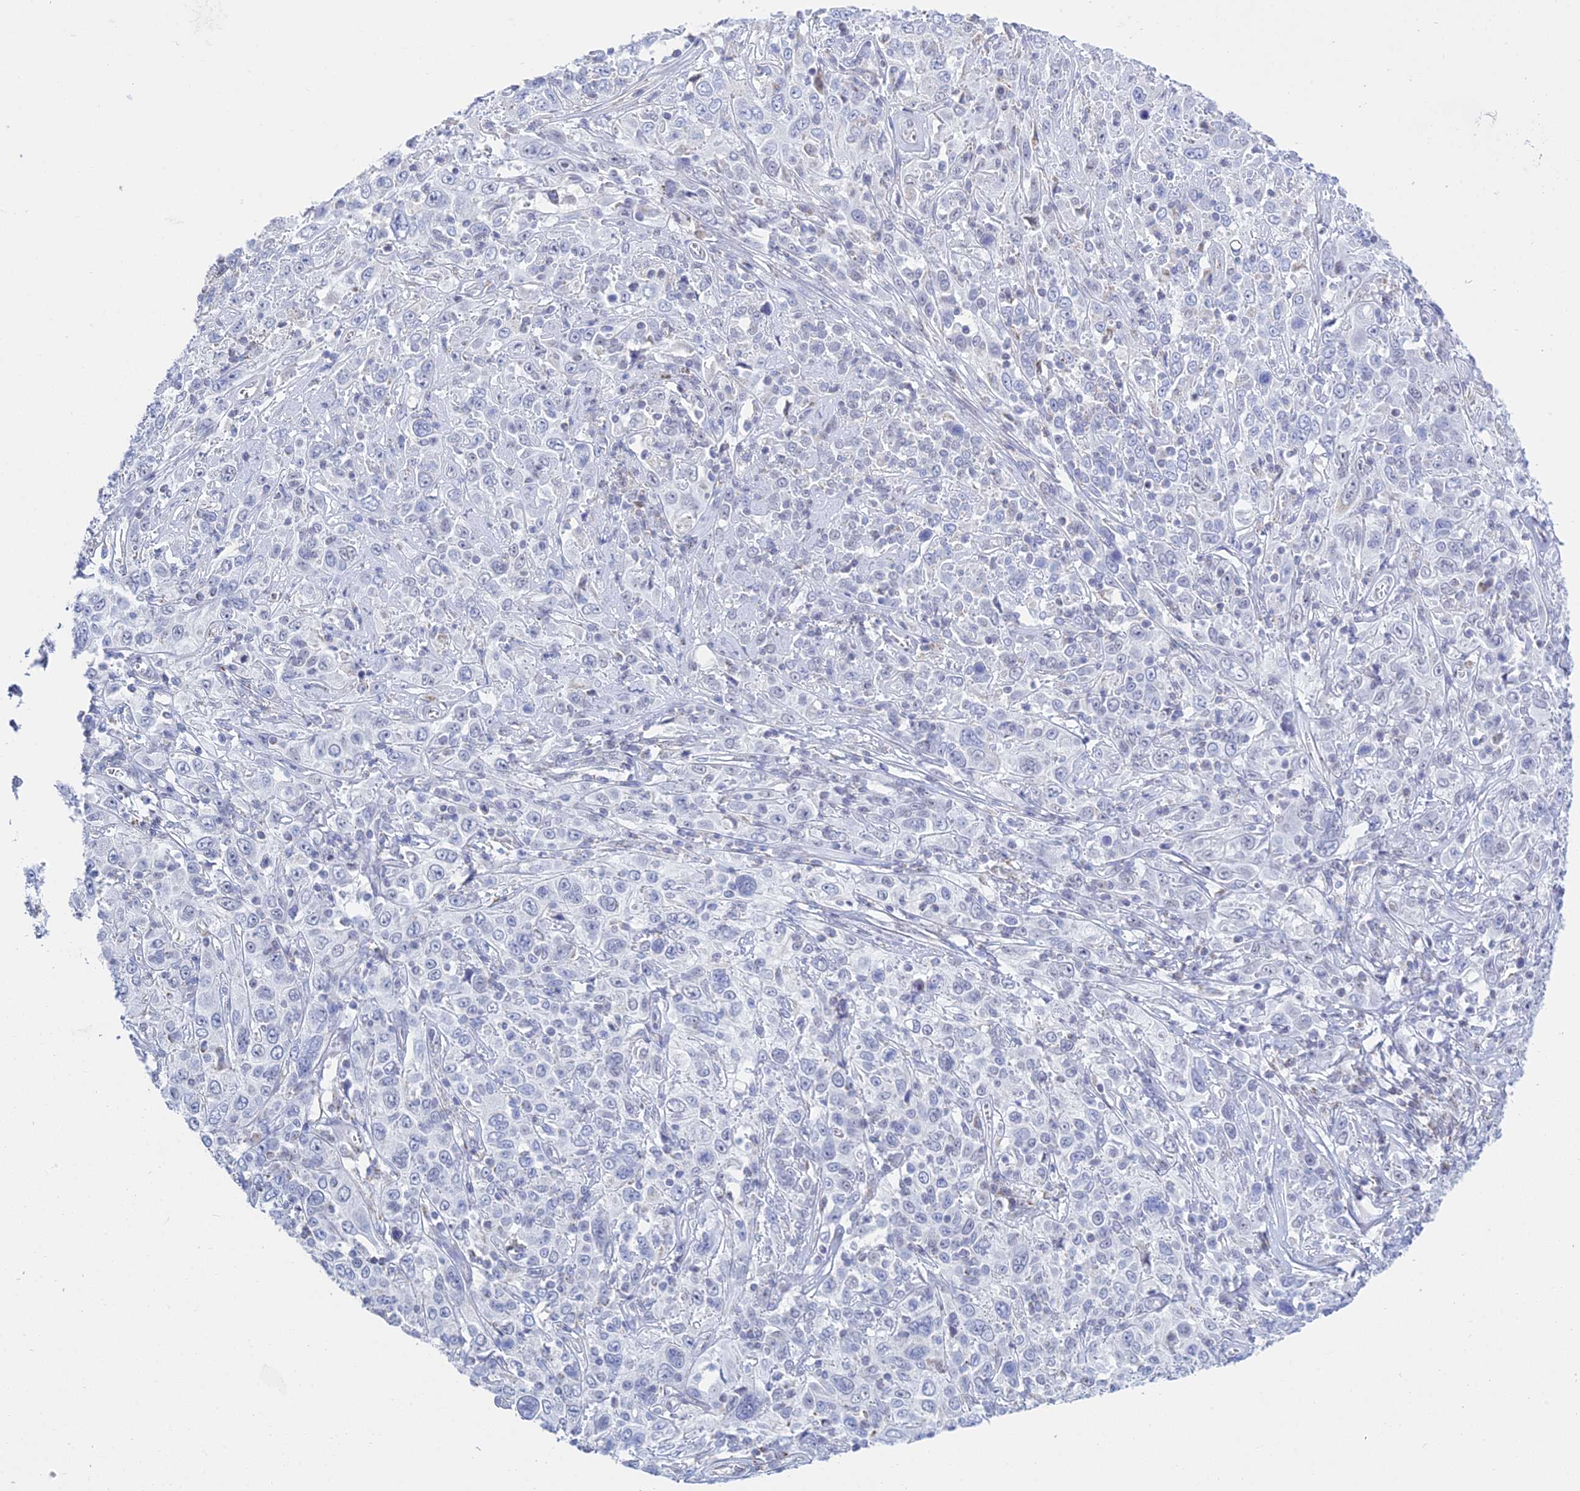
{"staining": {"intensity": "negative", "quantity": "none", "location": "none"}, "tissue": "cervical cancer", "cell_type": "Tumor cells", "image_type": "cancer", "snomed": [{"axis": "morphology", "description": "Squamous cell carcinoma, NOS"}, {"axis": "topography", "description": "Cervix"}], "caption": "DAB immunohistochemical staining of cervical cancer (squamous cell carcinoma) reveals no significant positivity in tumor cells. (DAB immunohistochemistry with hematoxylin counter stain).", "gene": "KLF14", "patient": {"sex": "female", "age": 46}}